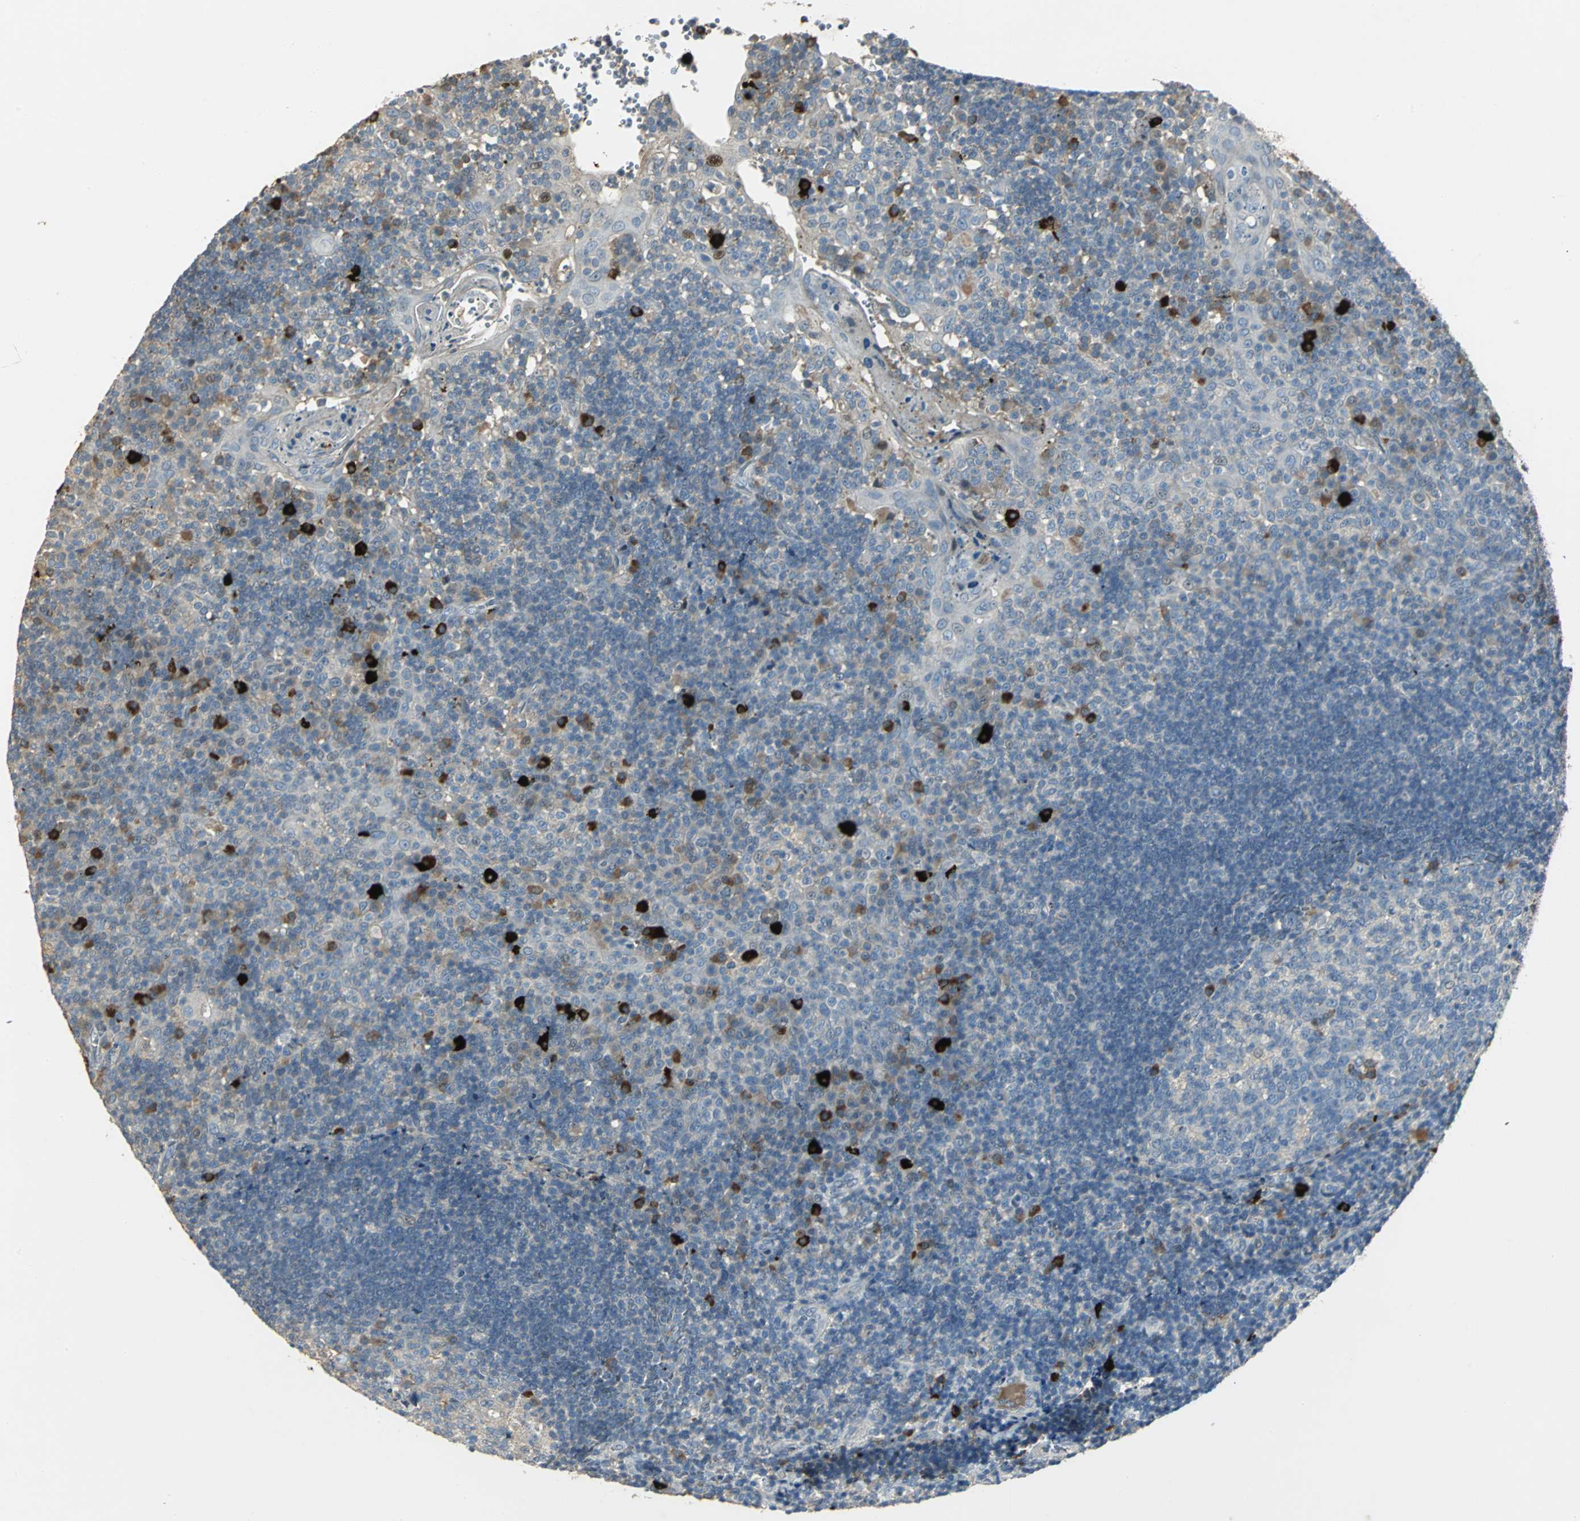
{"staining": {"intensity": "negative", "quantity": "none", "location": "none"}, "tissue": "tonsil", "cell_type": "Germinal center cells", "image_type": "normal", "snomed": [{"axis": "morphology", "description": "Normal tissue, NOS"}, {"axis": "topography", "description": "Tonsil"}], "caption": "Unremarkable tonsil was stained to show a protein in brown. There is no significant staining in germinal center cells. The staining was performed using DAB to visualize the protein expression in brown, while the nuclei were stained in blue with hematoxylin (Magnification: 20x).", "gene": "PROC", "patient": {"sex": "female", "age": 40}}